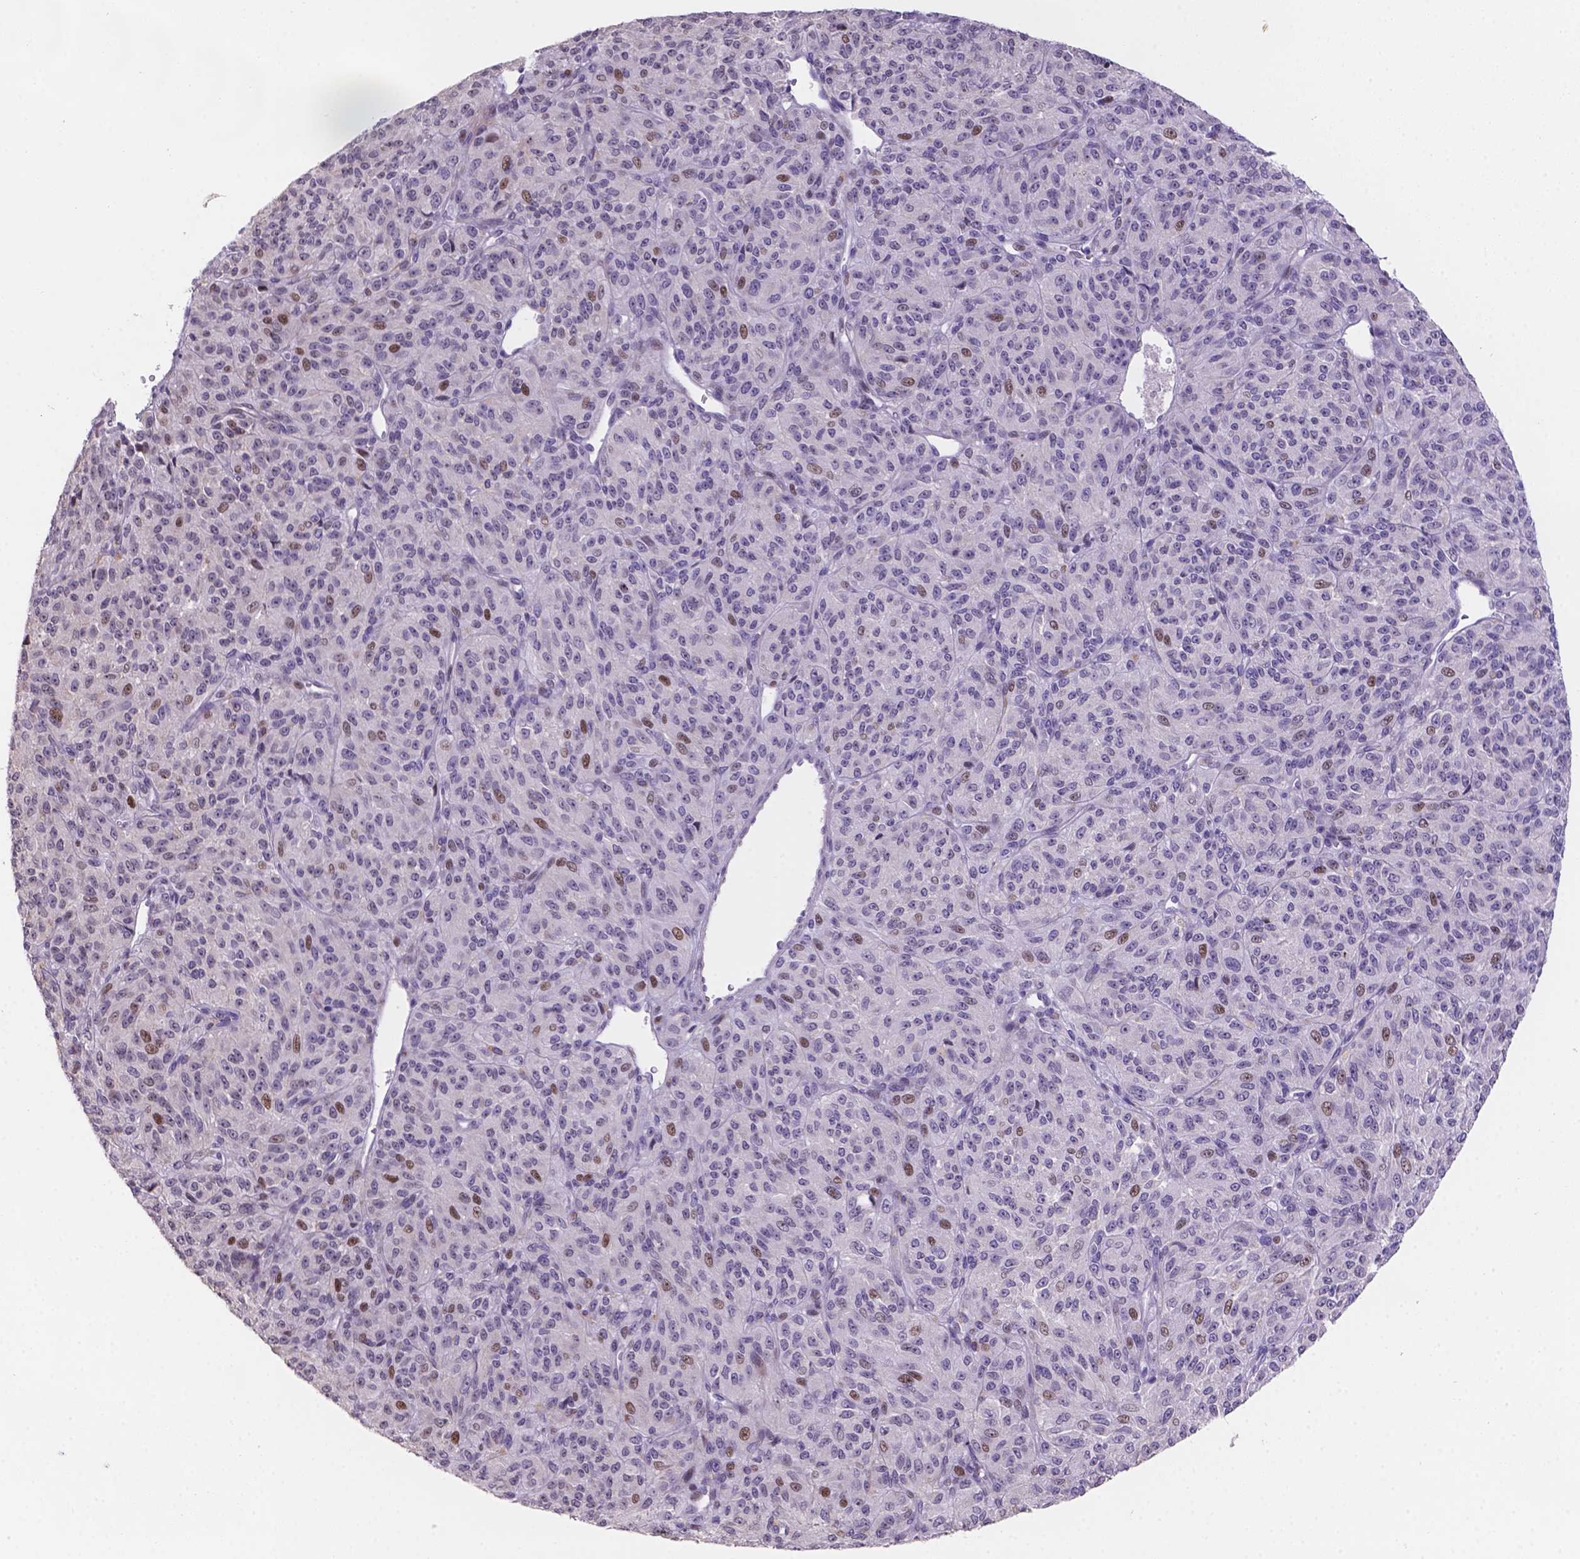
{"staining": {"intensity": "weak", "quantity": "<25%", "location": "nuclear"}, "tissue": "melanoma", "cell_type": "Tumor cells", "image_type": "cancer", "snomed": [{"axis": "morphology", "description": "Malignant melanoma, Metastatic site"}, {"axis": "topography", "description": "Brain"}], "caption": "Human melanoma stained for a protein using IHC exhibits no positivity in tumor cells.", "gene": "DMWD", "patient": {"sex": "female", "age": 56}}